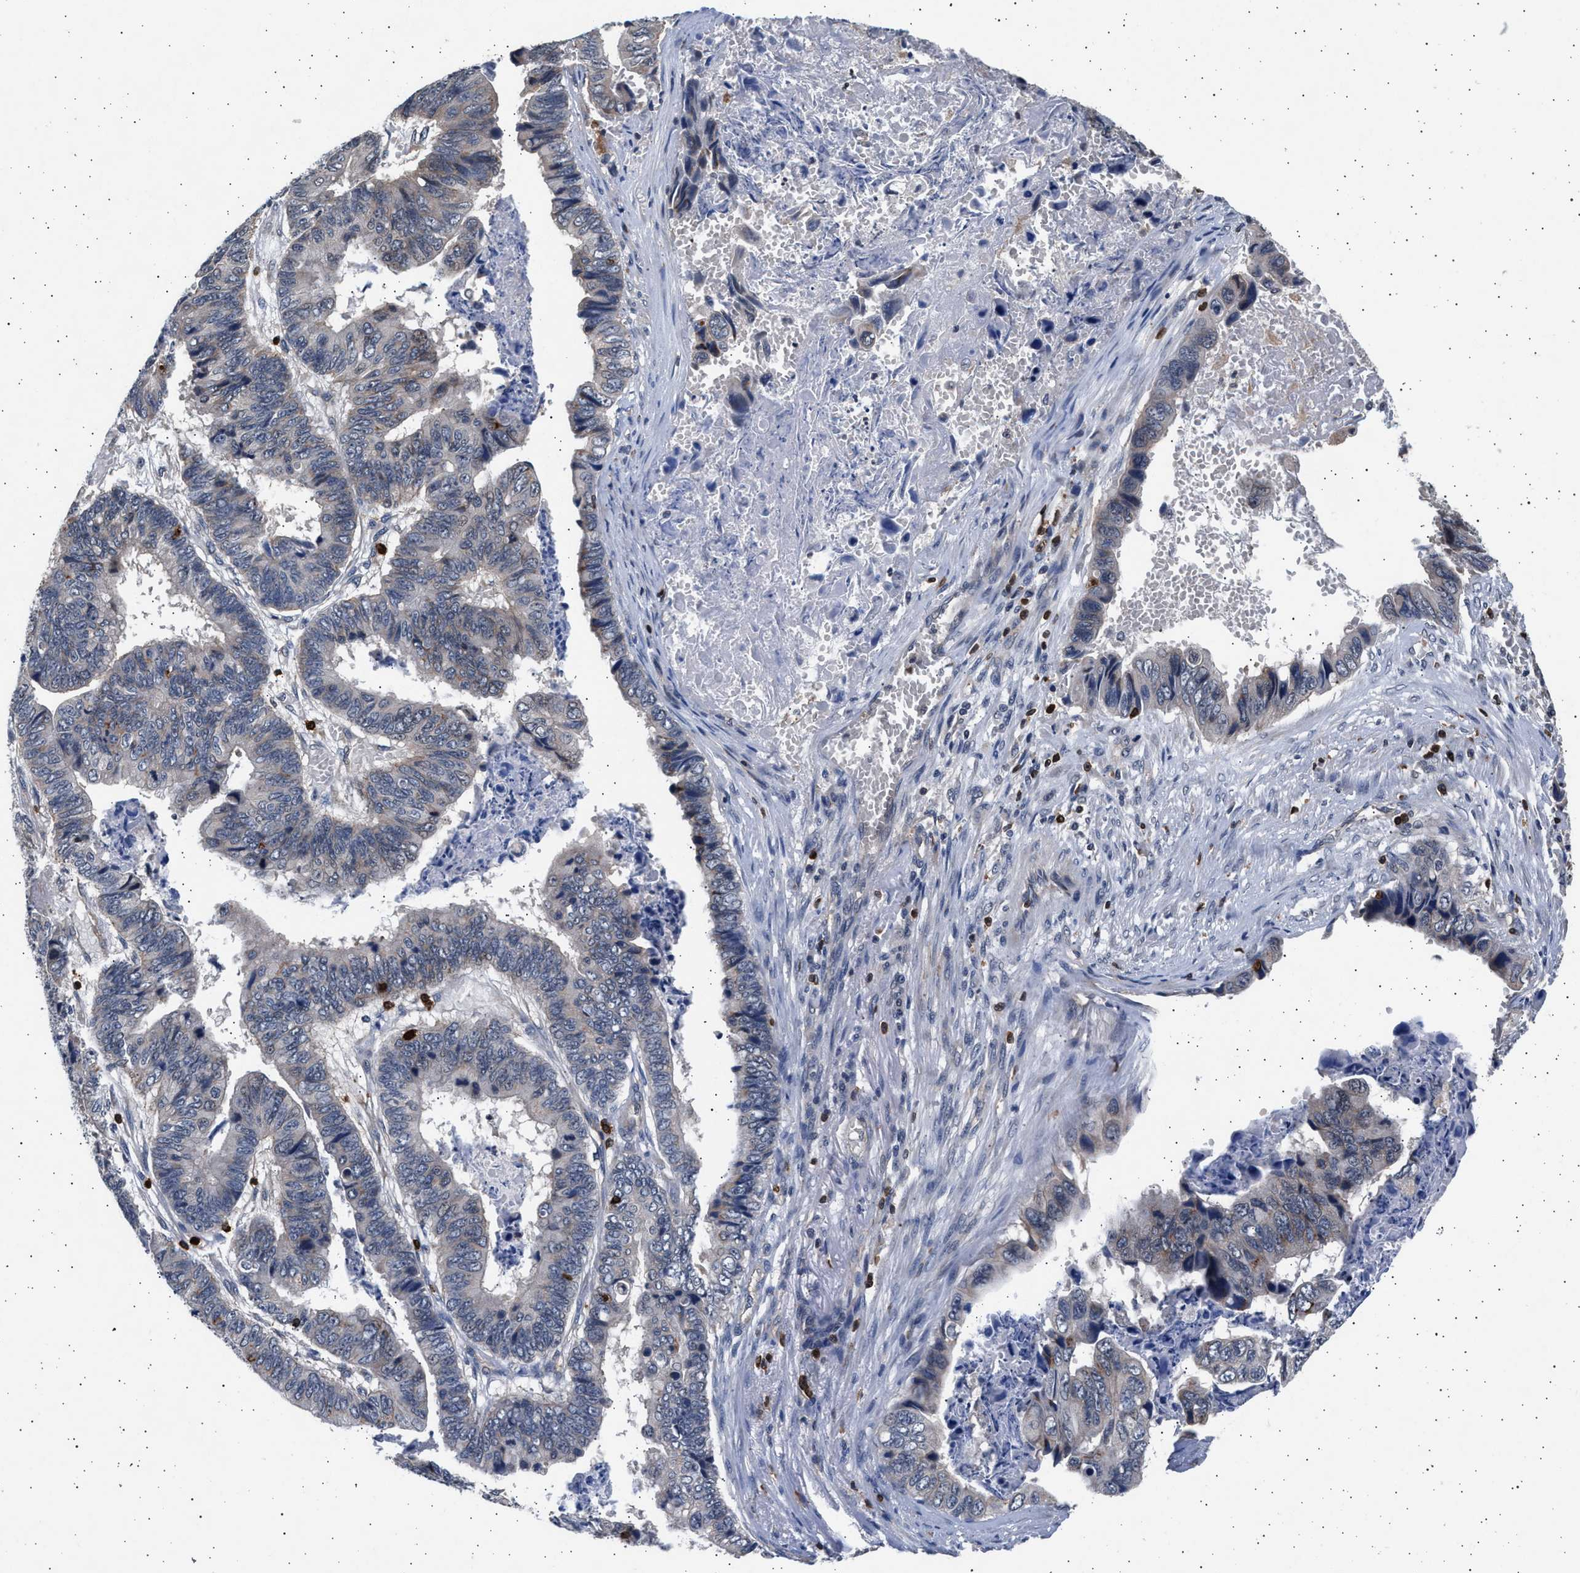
{"staining": {"intensity": "weak", "quantity": "<25%", "location": "cytoplasmic/membranous"}, "tissue": "stomach cancer", "cell_type": "Tumor cells", "image_type": "cancer", "snomed": [{"axis": "morphology", "description": "Adenocarcinoma, NOS"}, {"axis": "topography", "description": "Stomach, lower"}], "caption": "Immunohistochemistry of stomach cancer displays no positivity in tumor cells. (DAB IHC with hematoxylin counter stain).", "gene": "GRAP2", "patient": {"sex": "male", "age": 77}}